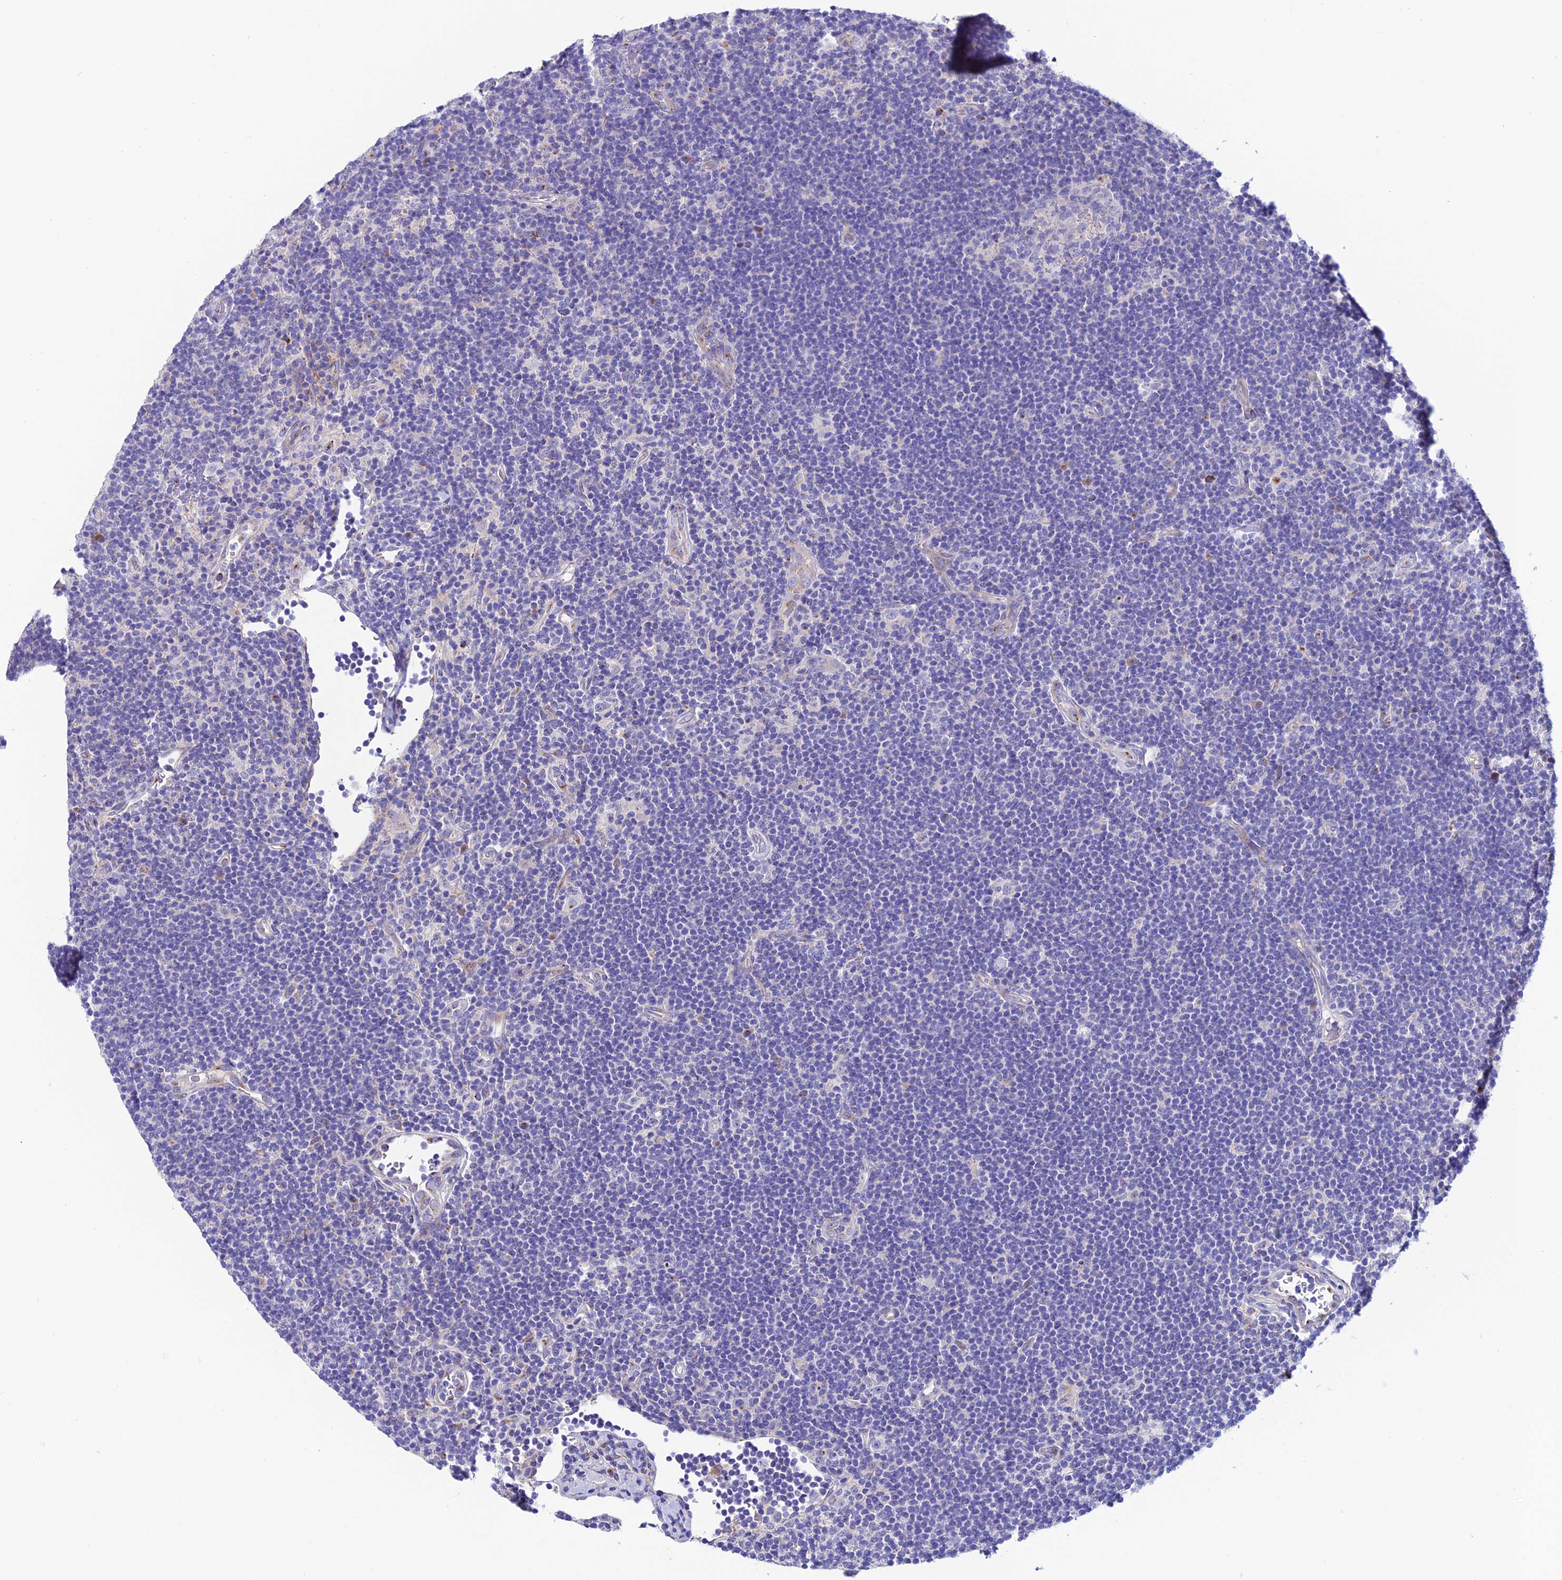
{"staining": {"intensity": "negative", "quantity": "none", "location": "none"}, "tissue": "lymphoma", "cell_type": "Tumor cells", "image_type": "cancer", "snomed": [{"axis": "morphology", "description": "Hodgkin's disease, NOS"}, {"axis": "topography", "description": "Lymph node"}], "caption": "This histopathology image is of lymphoma stained with immunohistochemistry (IHC) to label a protein in brown with the nuclei are counter-stained blue. There is no positivity in tumor cells.", "gene": "OR51Q1", "patient": {"sex": "female", "age": 57}}